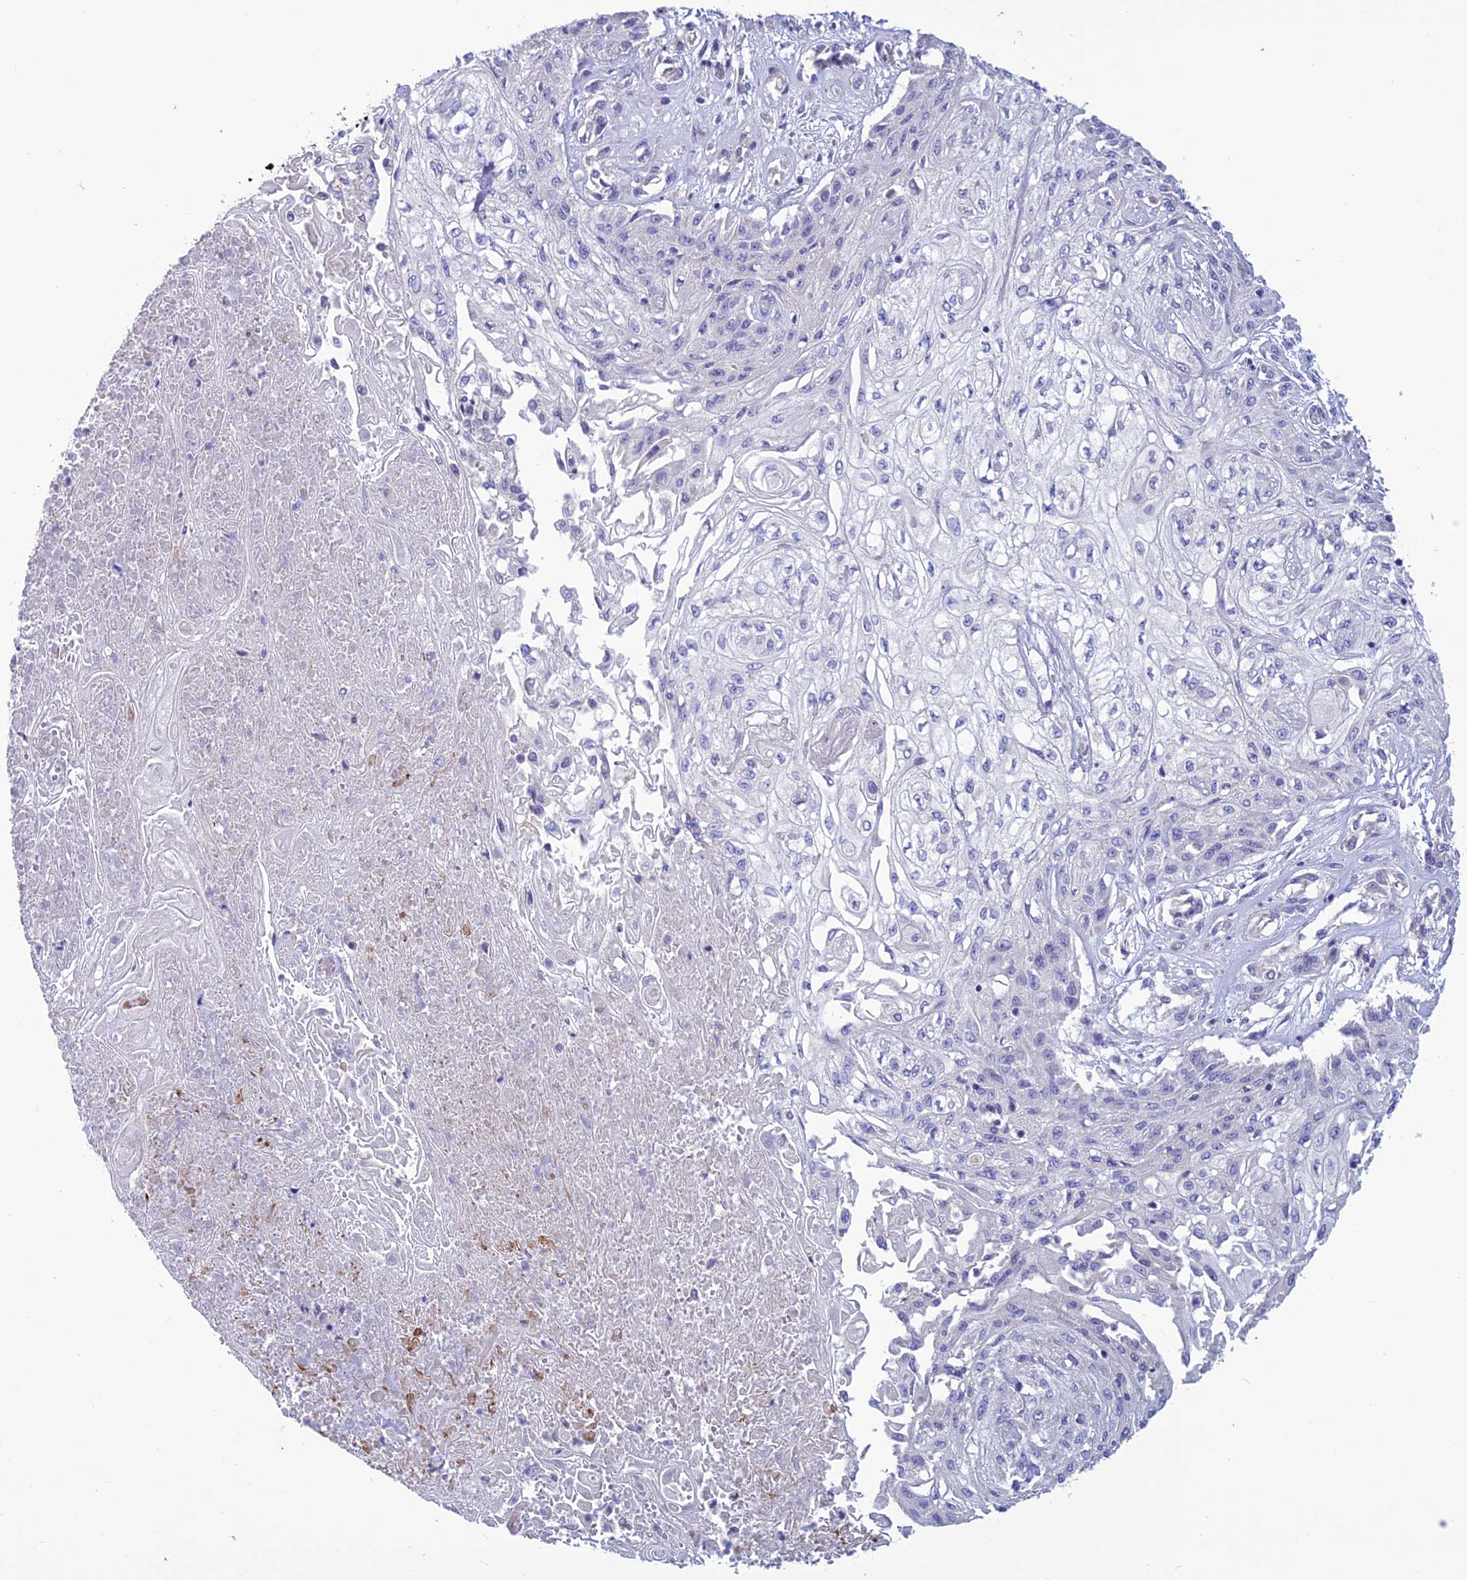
{"staining": {"intensity": "negative", "quantity": "none", "location": "none"}, "tissue": "skin cancer", "cell_type": "Tumor cells", "image_type": "cancer", "snomed": [{"axis": "morphology", "description": "Squamous cell carcinoma, NOS"}, {"axis": "morphology", "description": "Squamous cell carcinoma, metastatic, NOS"}, {"axis": "topography", "description": "Skin"}, {"axis": "topography", "description": "Lymph node"}], "caption": "Tumor cells show no significant protein positivity in skin cancer (squamous cell carcinoma).", "gene": "BHMT2", "patient": {"sex": "male", "age": 75}}